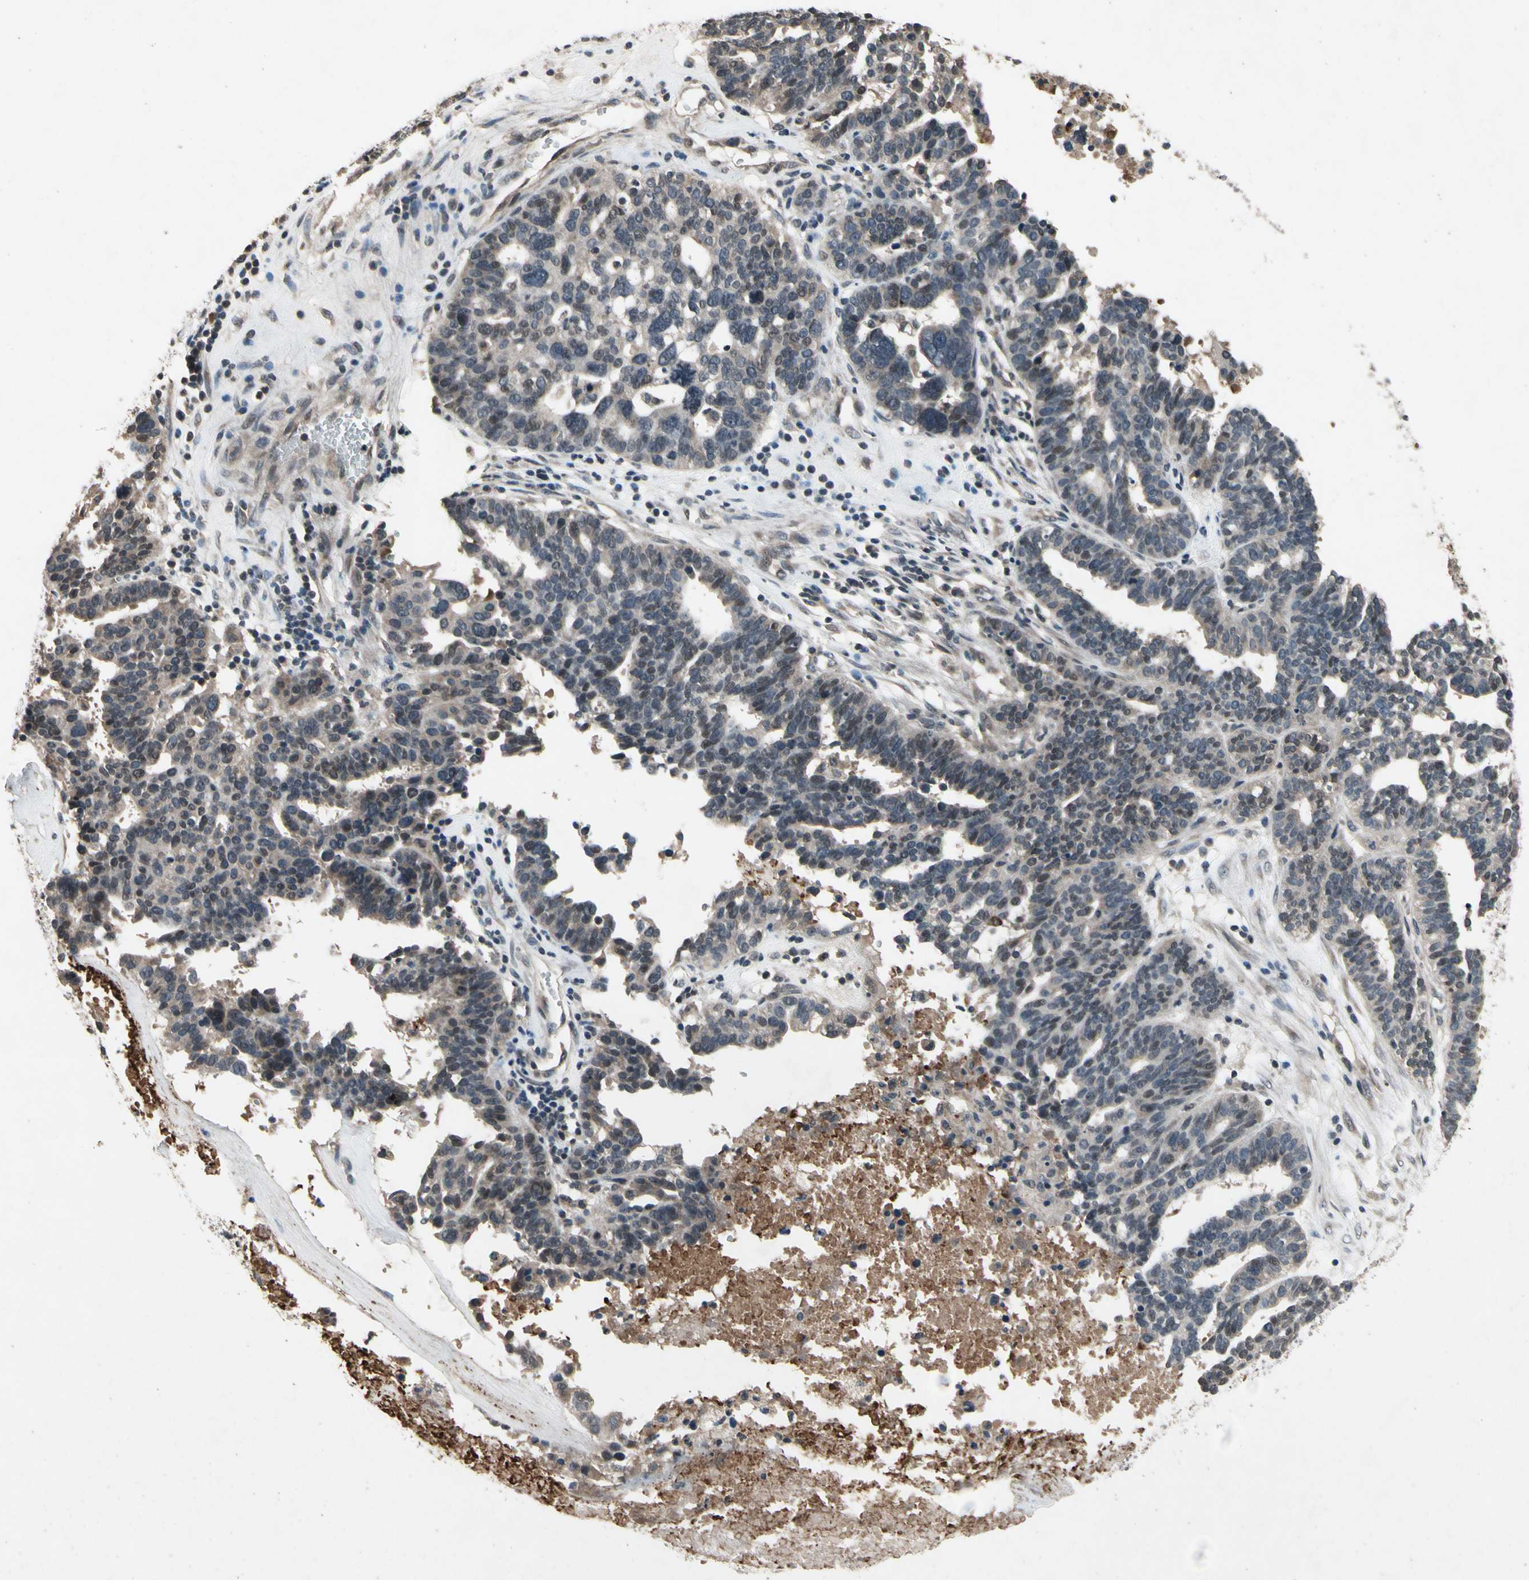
{"staining": {"intensity": "weak", "quantity": "<25%", "location": "cytoplasmic/membranous"}, "tissue": "ovarian cancer", "cell_type": "Tumor cells", "image_type": "cancer", "snomed": [{"axis": "morphology", "description": "Cystadenocarcinoma, serous, NOS"}, {"axis": "topography", "description": "Ovary"}], "caption": "Tumor cells are negative for protein expression in human serous cystadenocarcinoma (ovarian). (DAB immunohistochemistry with hematoxylin counter stain).", "gene": "DPY19L3", "patient": {"sex": "female", "age": 59}}